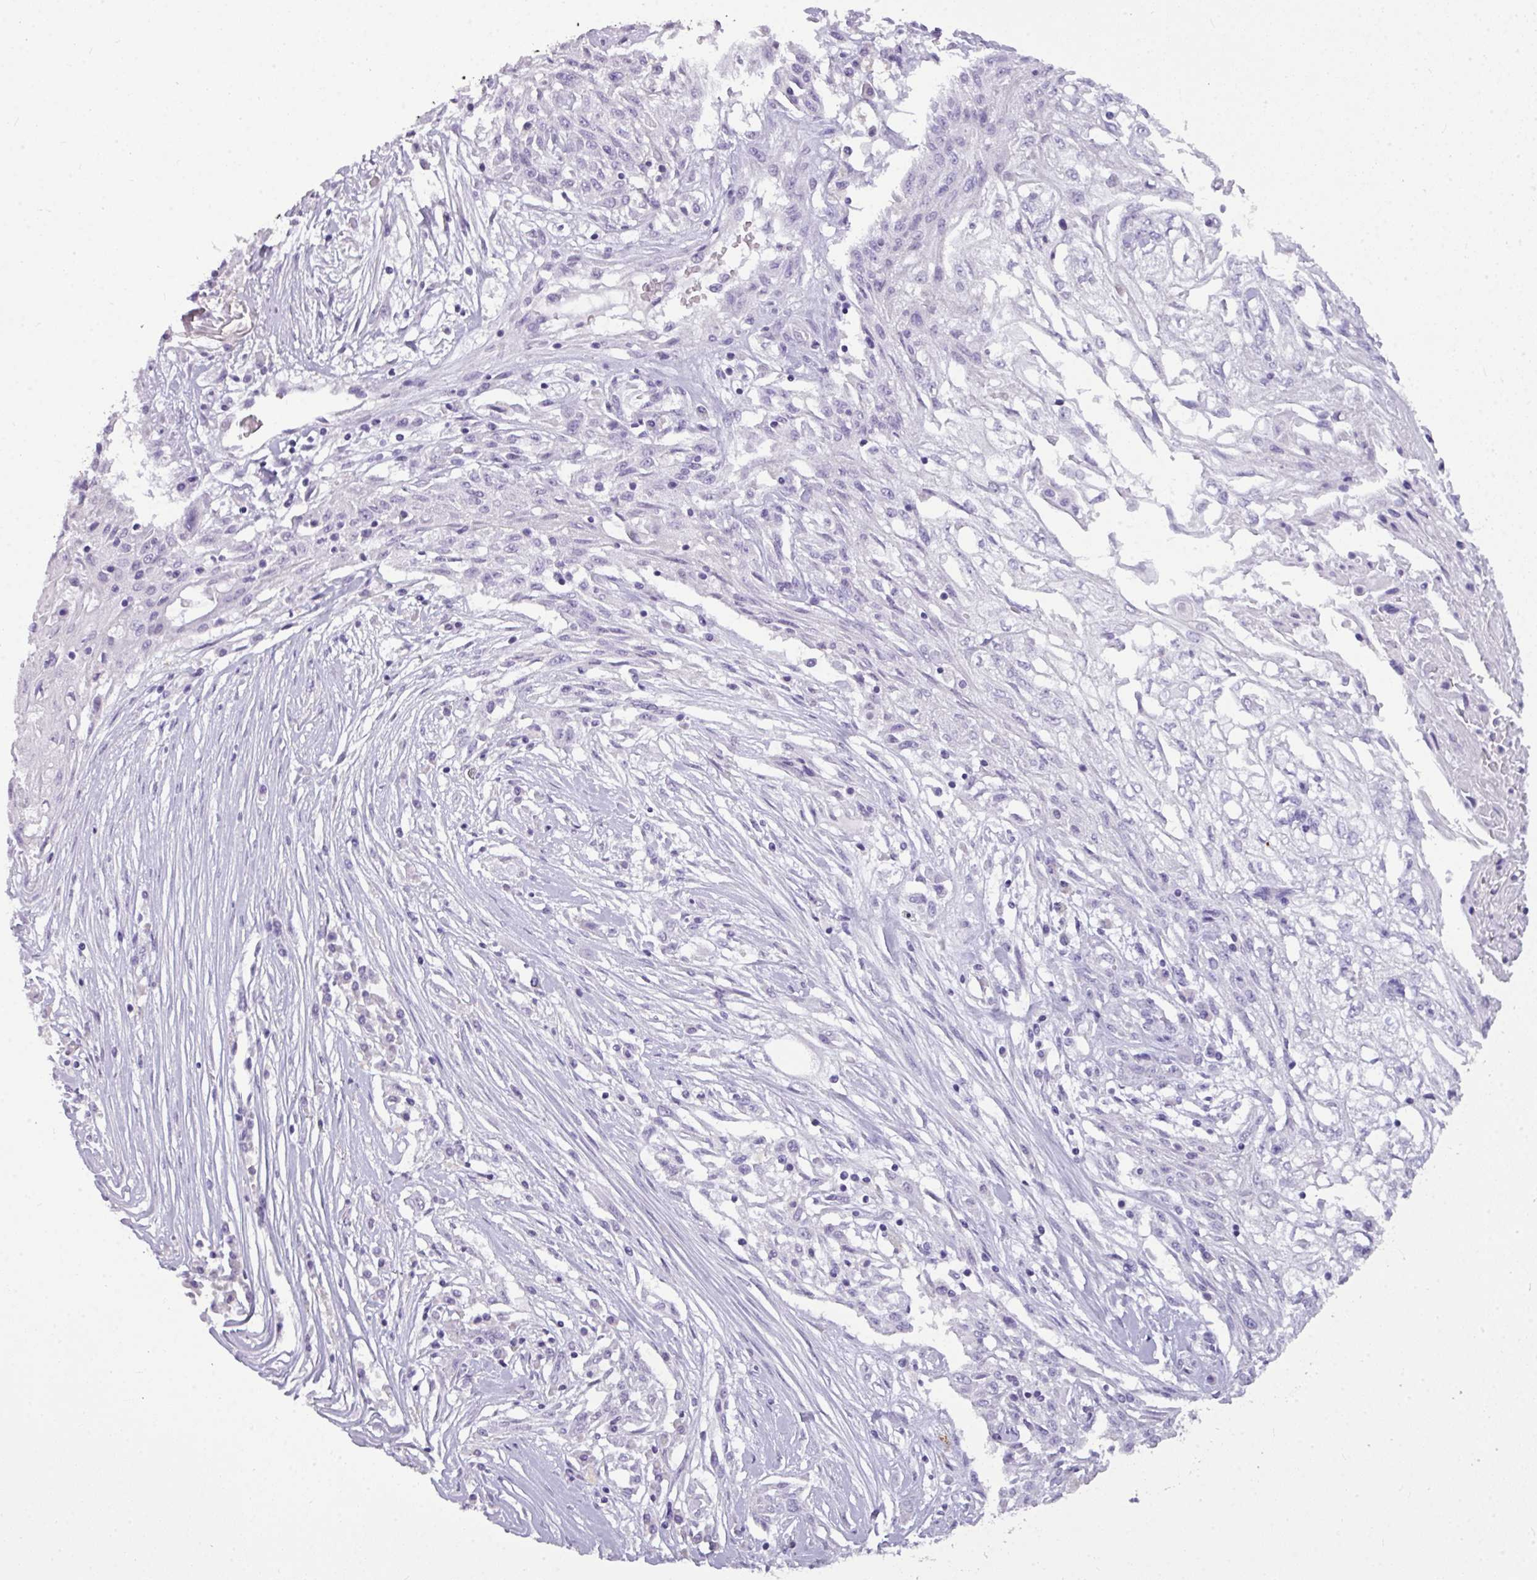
{"staining": {"intensity": "negative", "quantity": "none", "location": "none"}, "tissue": "skin cancer", "cell_type": "Tumor cells", "image_type": "cancer", "snomed": [{"axis": "morphology", "description": "Squamous cell carcinoma, NOS"}, {"axis": "morphology", "description": "Squamous cell carcinoma, metastatic, NOS"}, {"axis": "topography", "description": "Skin"}, {"axis": "topography", "description": "Lymph node"}], "caption": "A histopathology image of human skin cancer (metastatic squamous cell carcinoma) is negative for staining in tumor cells.", "gene": "TMEM91", "patient": {"sex": "male", "age": 75}}